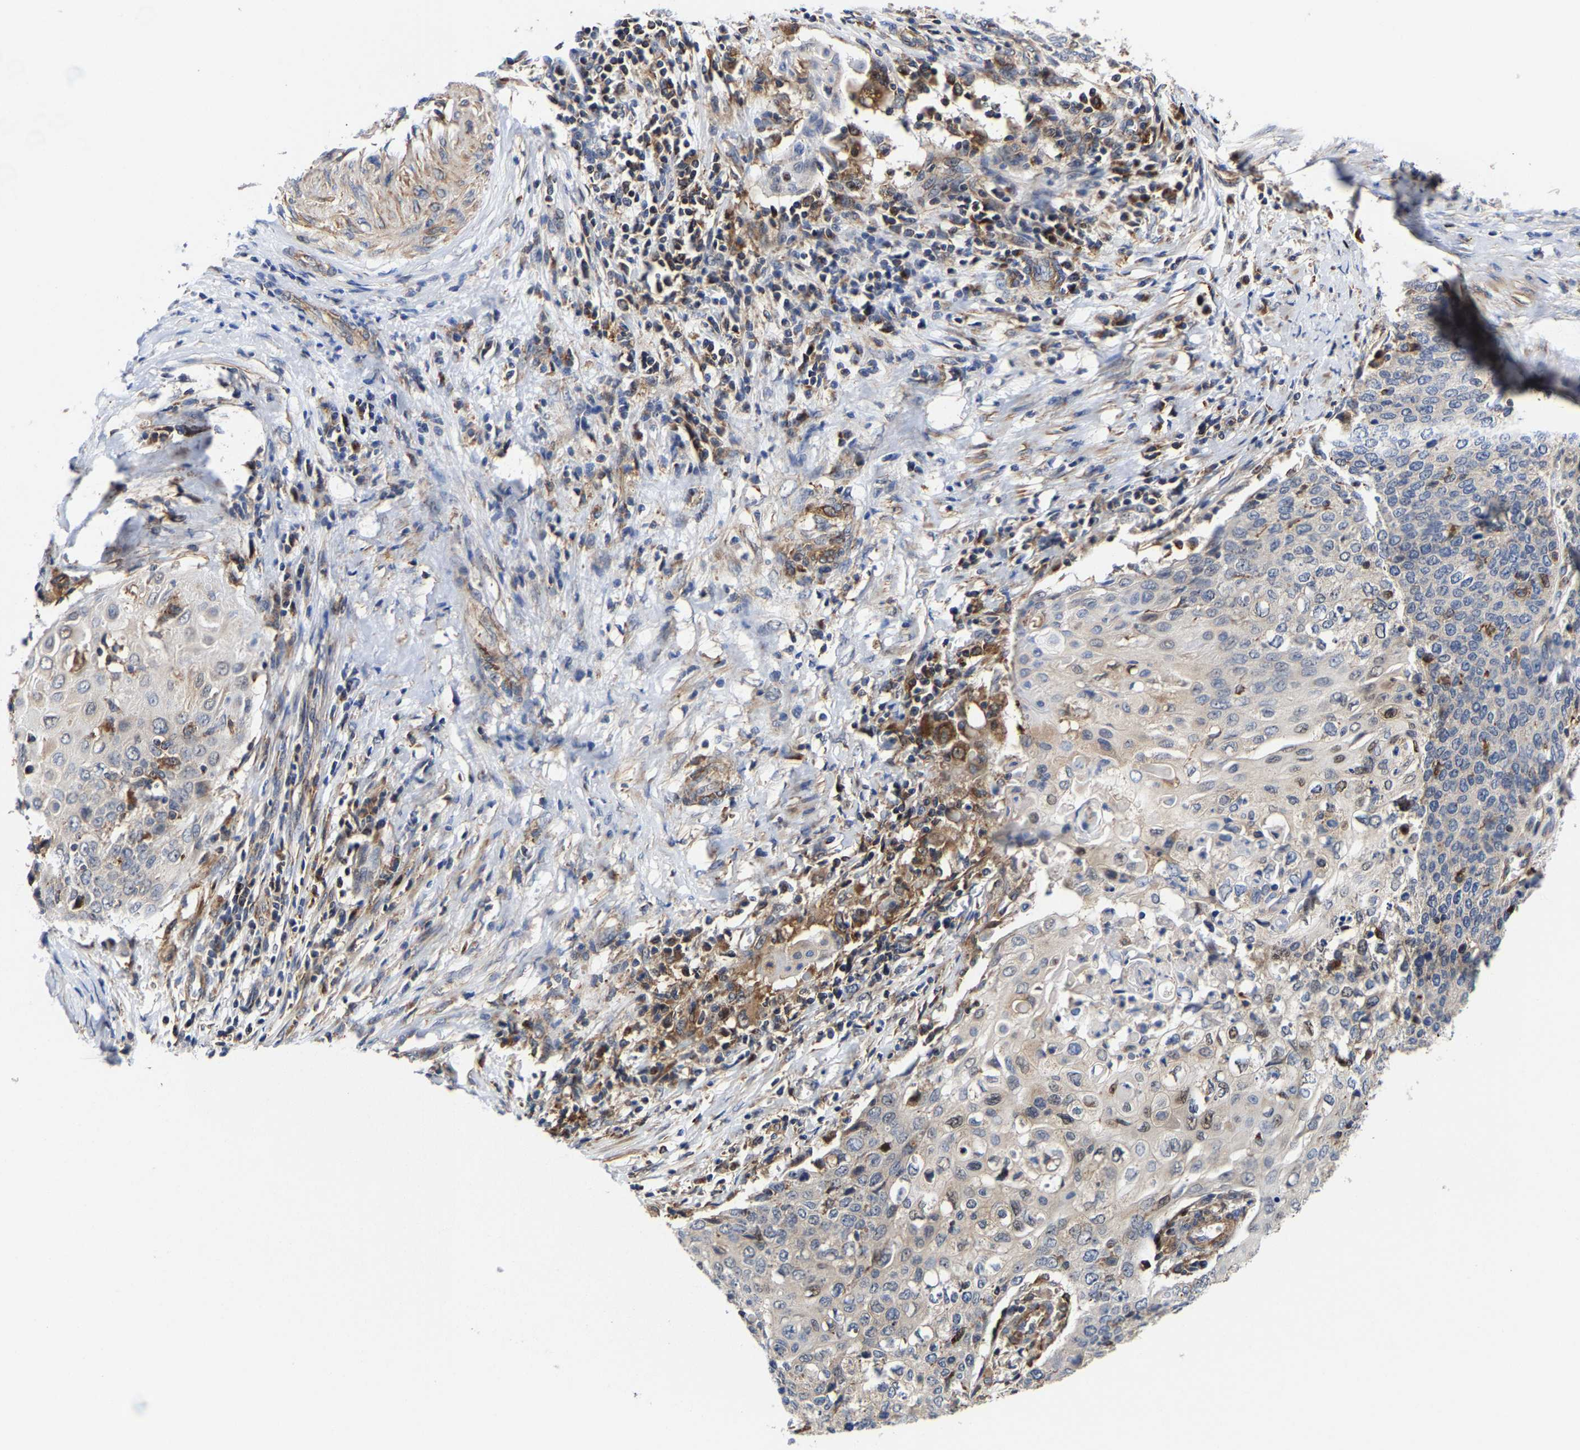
{"staining": {"intensity": "moderate", "quantity": "<25%", "location": "nuclear"}, "tissue": "cervical cancer", "cell_type": "Tumor cells", "image_type": "cancer", "snomed": [{"axis": "morphology", "description": "Squamous cell carcinoma, NOS"}, {"axis": "topography", "description": "Cervix"}], "caption": "Immunohistochemistry (IHC) micrograph of squamous cell carcinoma (cervical) stained for a protein (brown), which exhibits low levels of moderate nuclear positivity in approximately <25% of tumor cells.", "gene": "PFKFB3", "patient": {"sex": "female", "age": 39}}